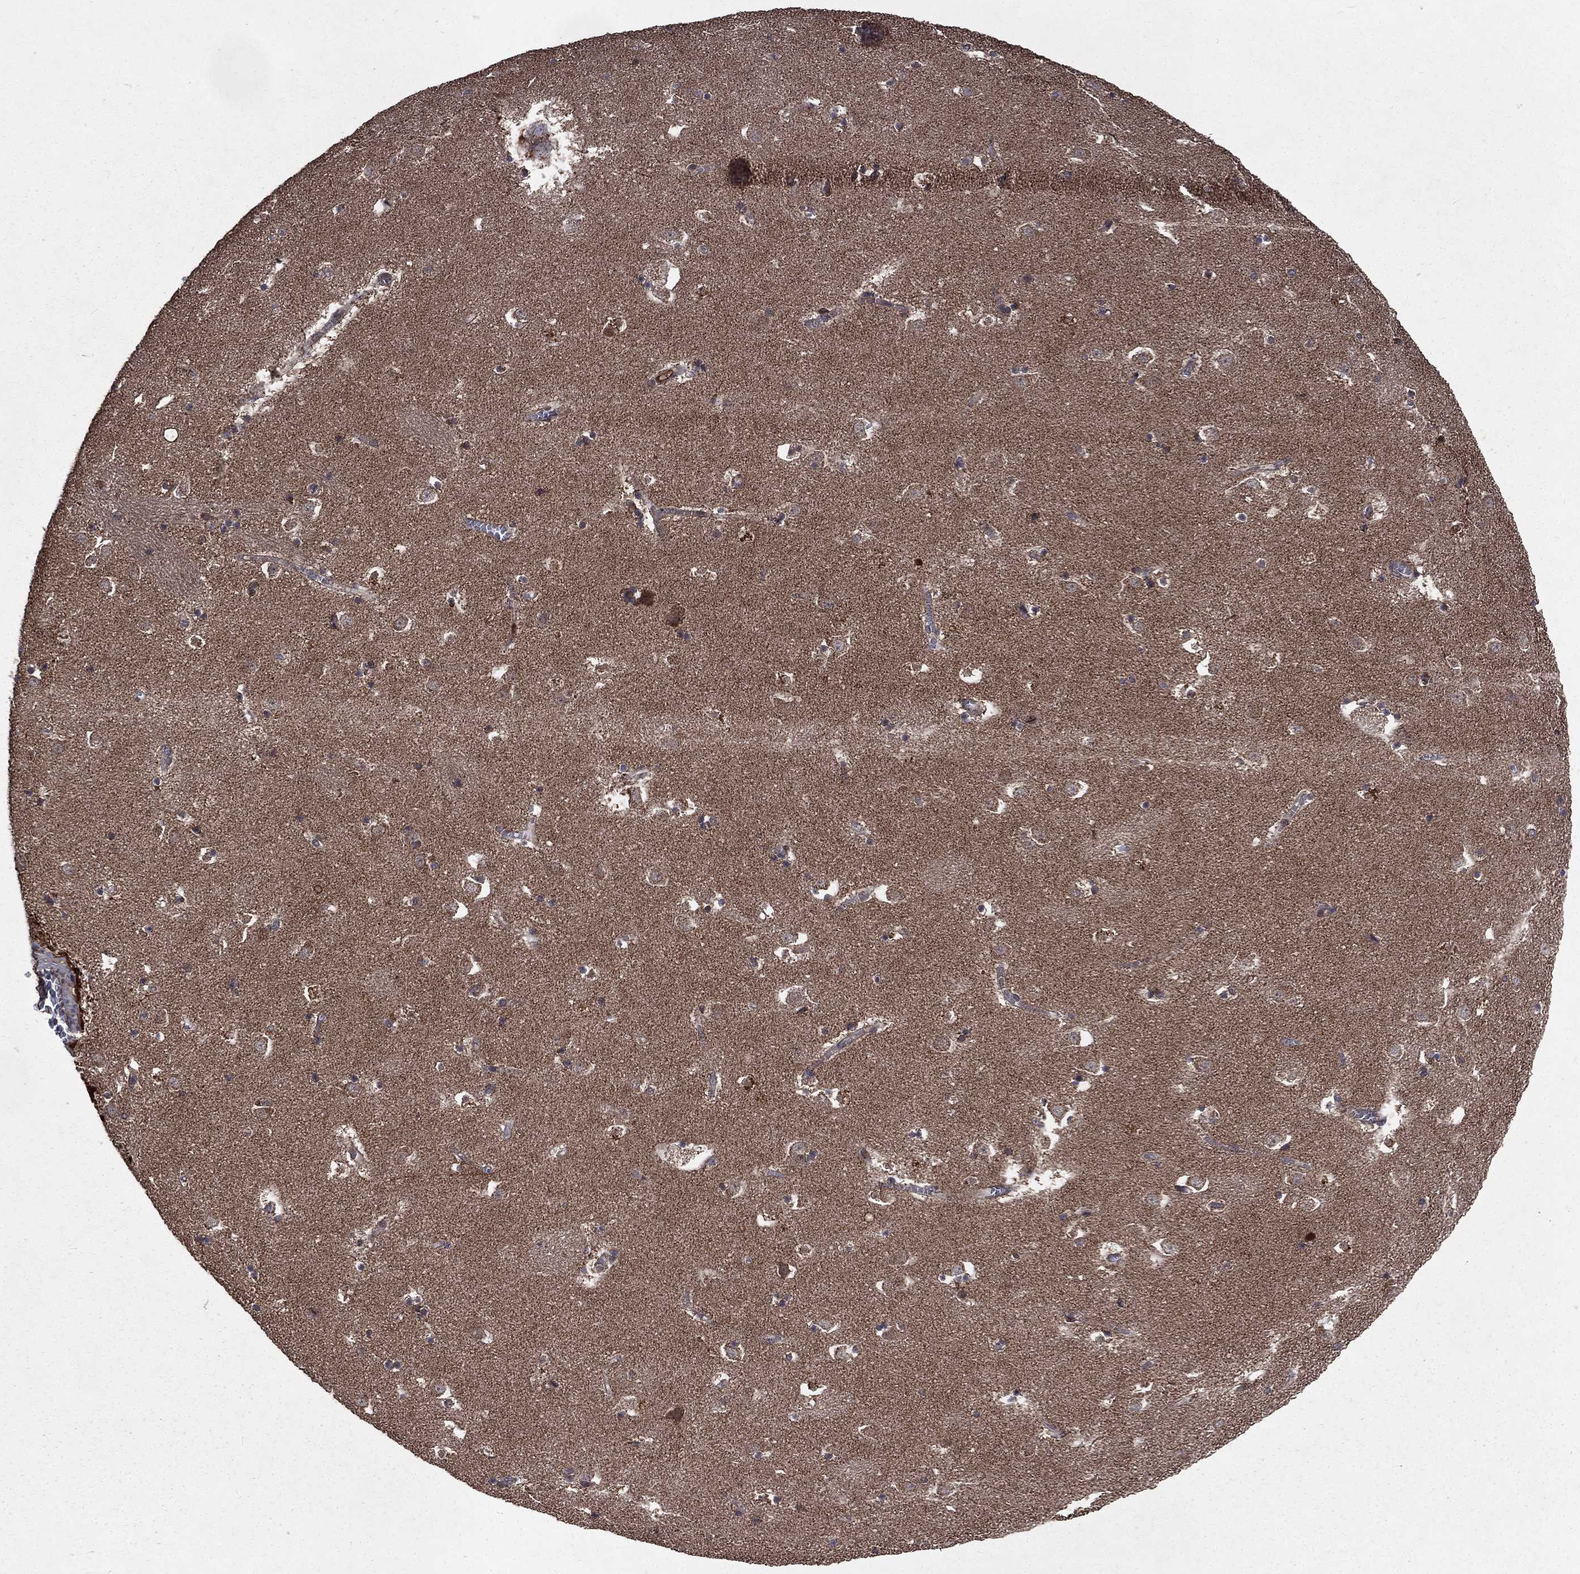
{"staining": {"intensity": "negative", "quantity": "none", "location": "none"}, "tissue": "caudate", "cell_type": "Glial cells", "image_type": "normal", "snomed": [{"axis": "morphology", "description": "Normal tissue, NOS"}, {"axis": "topography", "description": "Lateral ventricle wall"}], "caption": "This is an IHC histopathology image of normal caudate. There is no expression in glial cells.", "gene": "LENG8", "patient": {"sex": "female", "age": 42}}